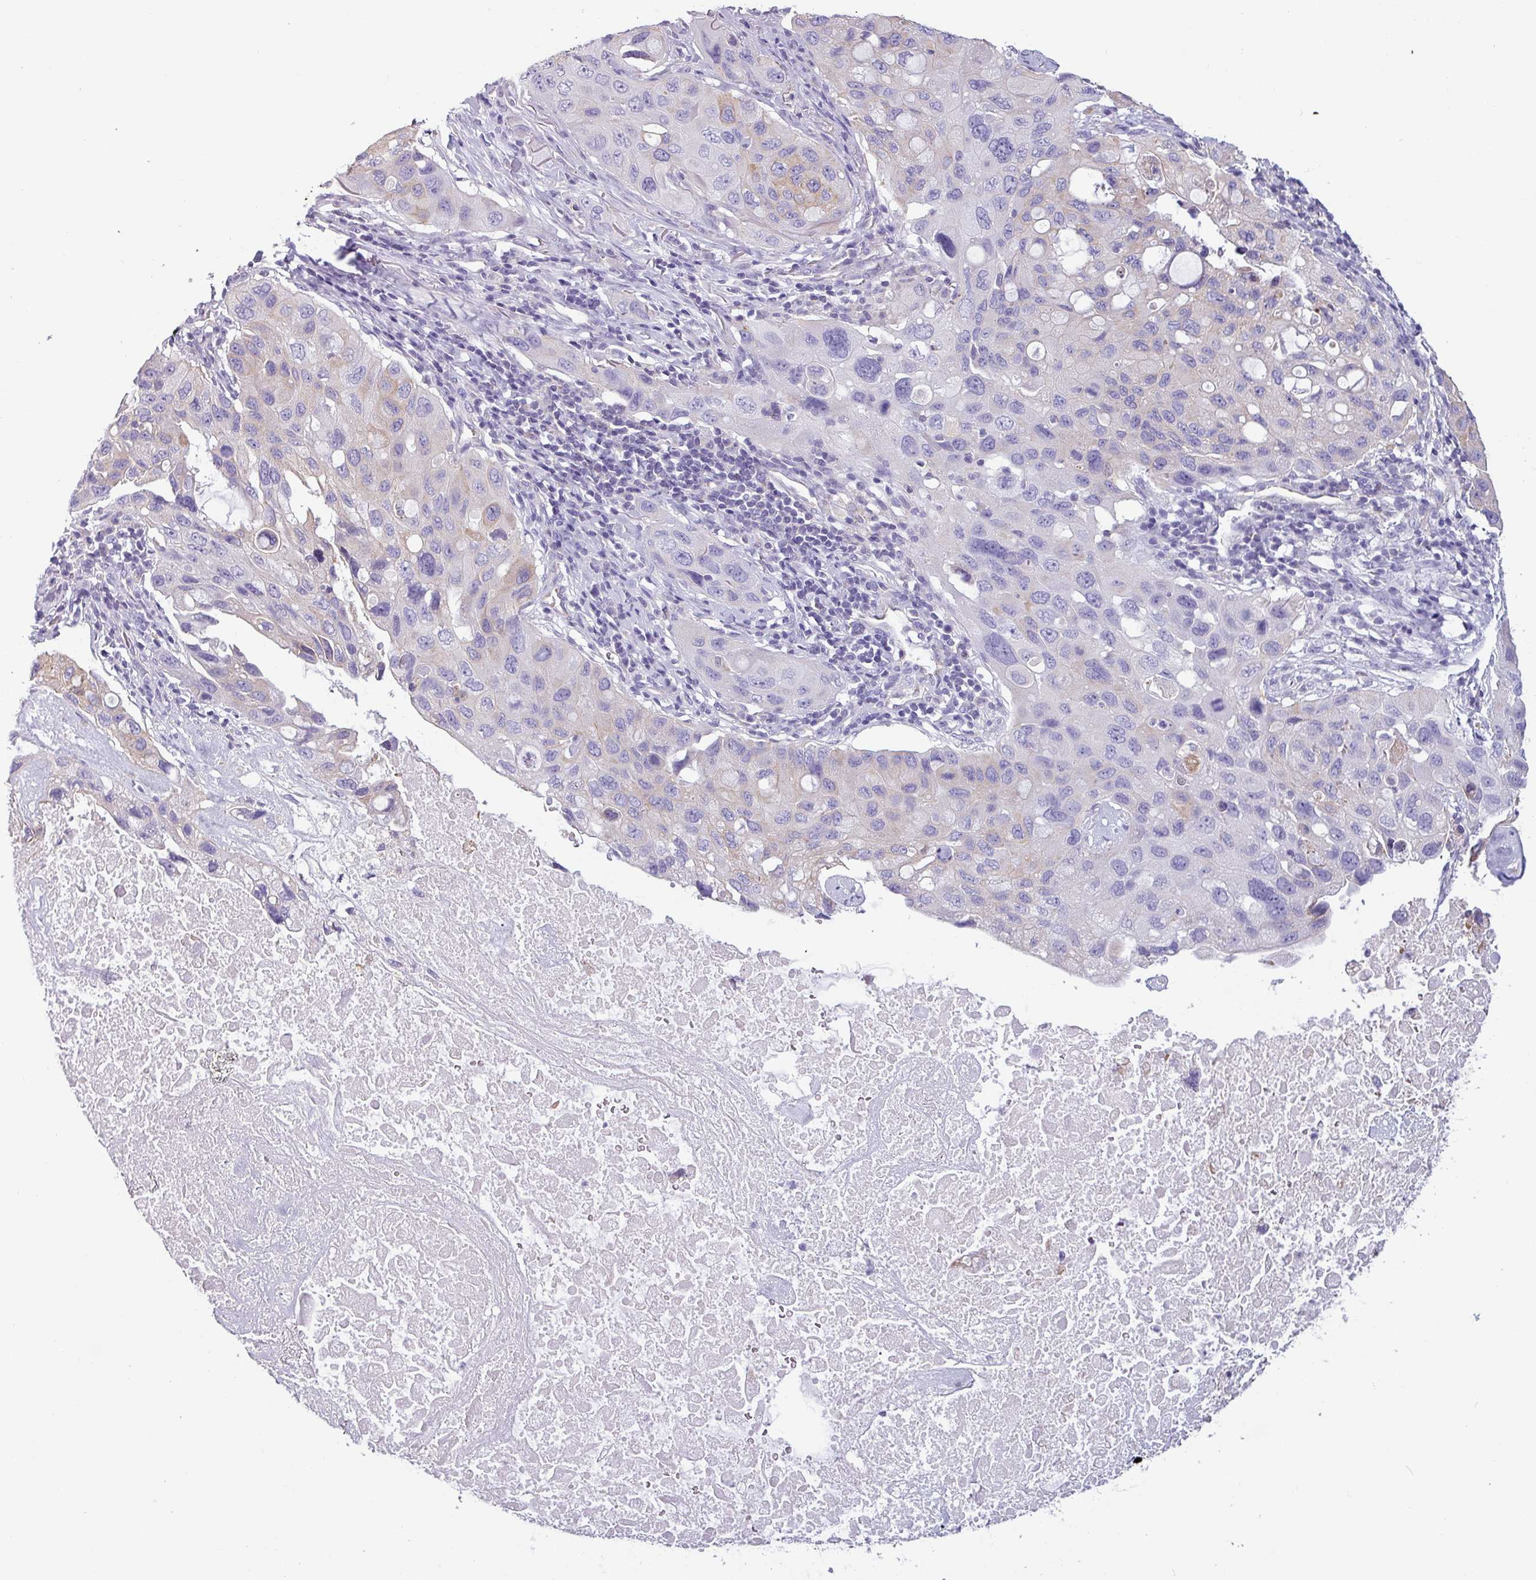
{"staining": {"intensity": "negative", "quantity": "none", "location": "none"}, "tissue": "lung cancer", "cell_type": "Tumor cells", "image_type": "cancer", "snomed": [{"axis": "morphology", "description": "Squamous cell carcinoma, NOS"}, {"axis": "topography", "description": "Lung"}], "caption": "This micrograph is of squamous cell carcinoma (lung) stained with immunohistochemistry to label a protein in brown with the nuclei are counter-stained blue. There is no positivity in tumor cells. (Stains: DAB immunohistochemistry (IHC) with hematoxylin counter stain, Microscopy: brightfield microscopy at high magnification).", "gene": "CAMK1", "patient": {"sex": "female", "age": 73}}